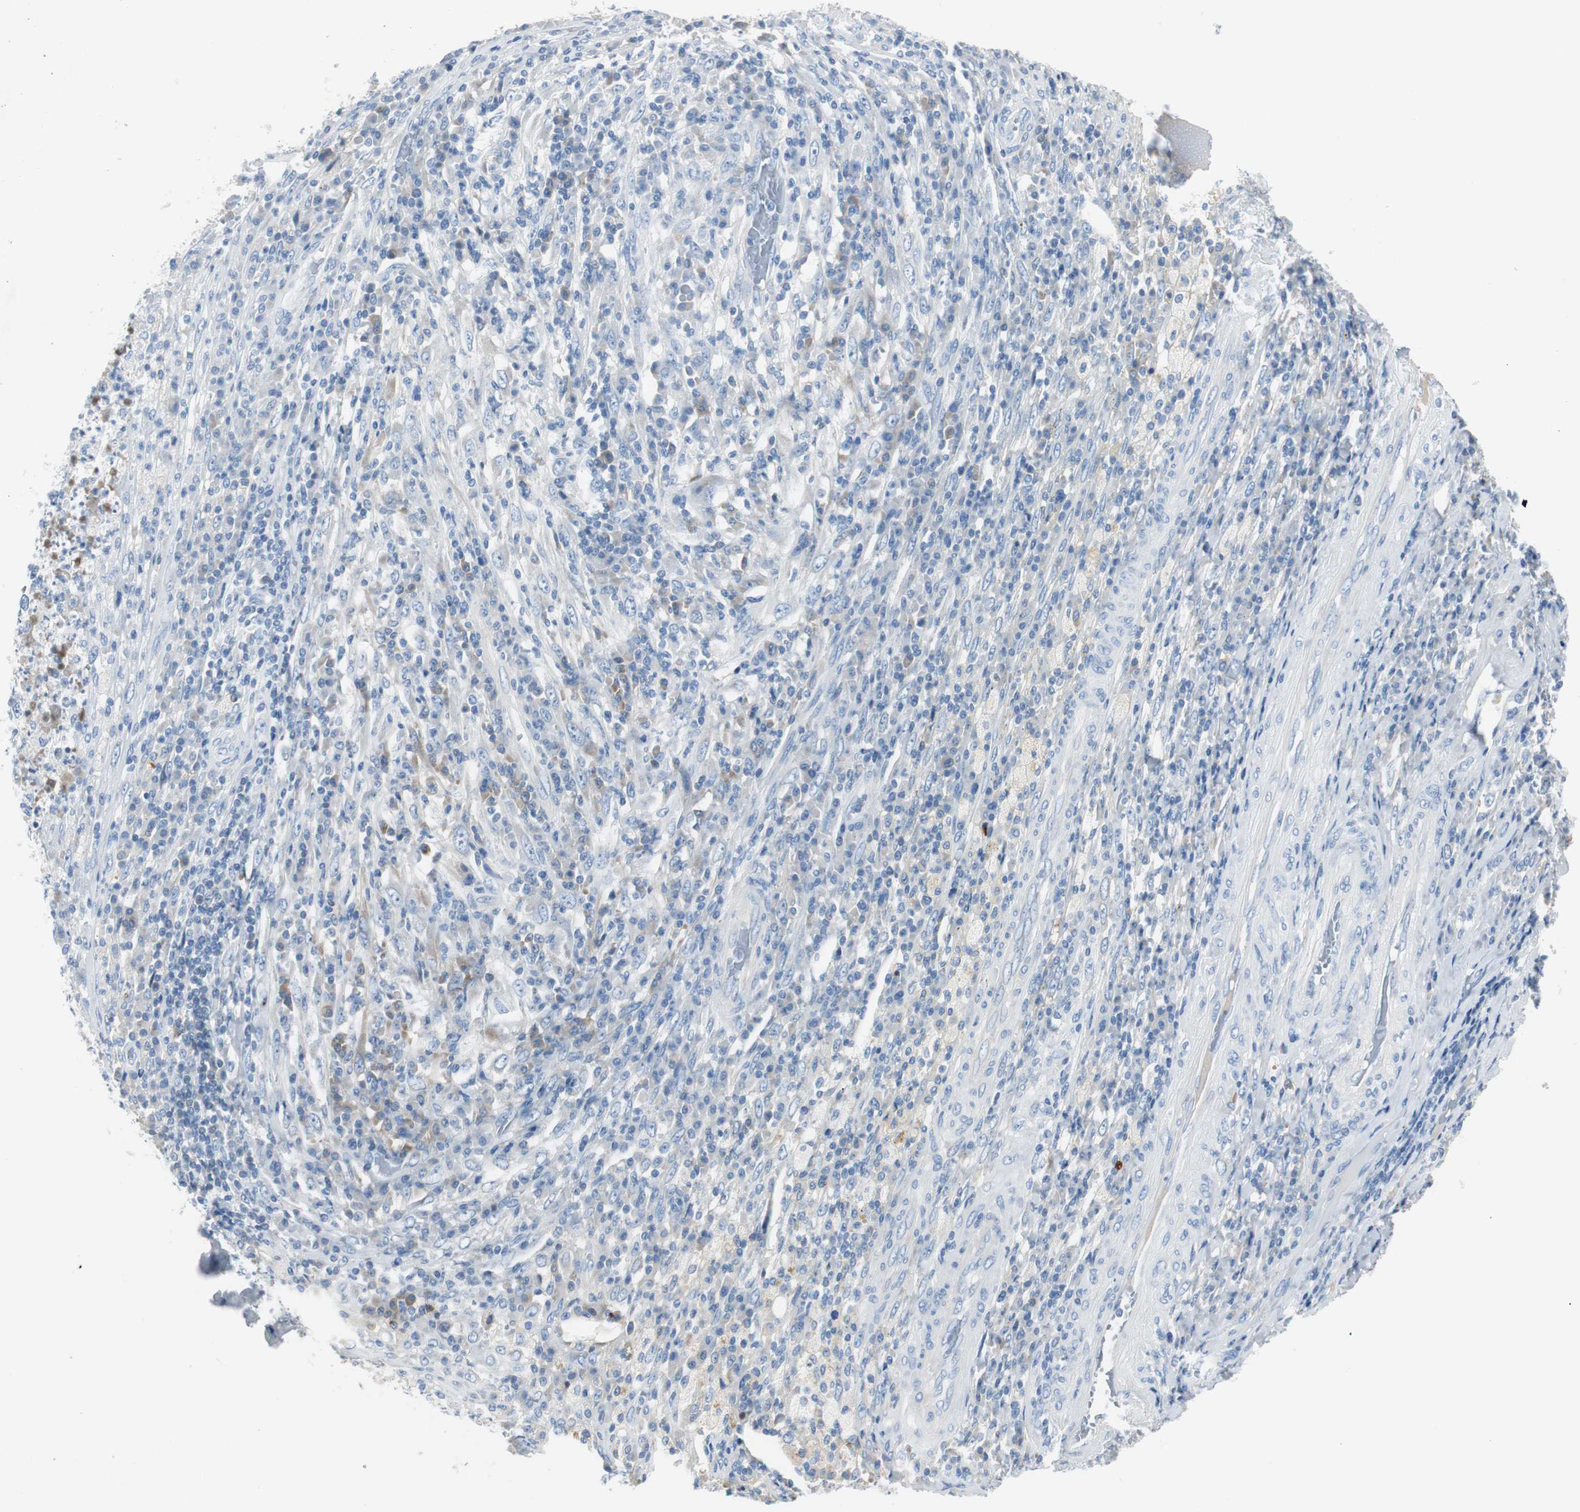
{"staining": {"intensity": "negative", "quantity": "none", "location": "none"}, "tissue": "testis cancer", "cell_type": "Tumor cells", "image_type": "cancer", "snomed": [{"axis": "morphology", "description": "Necrosis, NOS"}, {"axis": "morphology", "description": "Carcinoma, Embryonal, NOS"}, {"axis": "topography", "description": "Testis"}], "caption": "Histopathology image shows no protein positivity in tumor cells of testis cancer (embryonal carcinoma) tissue.", "gene": "SERPINF1", "patient": {"sex": "male", "age": 19}}